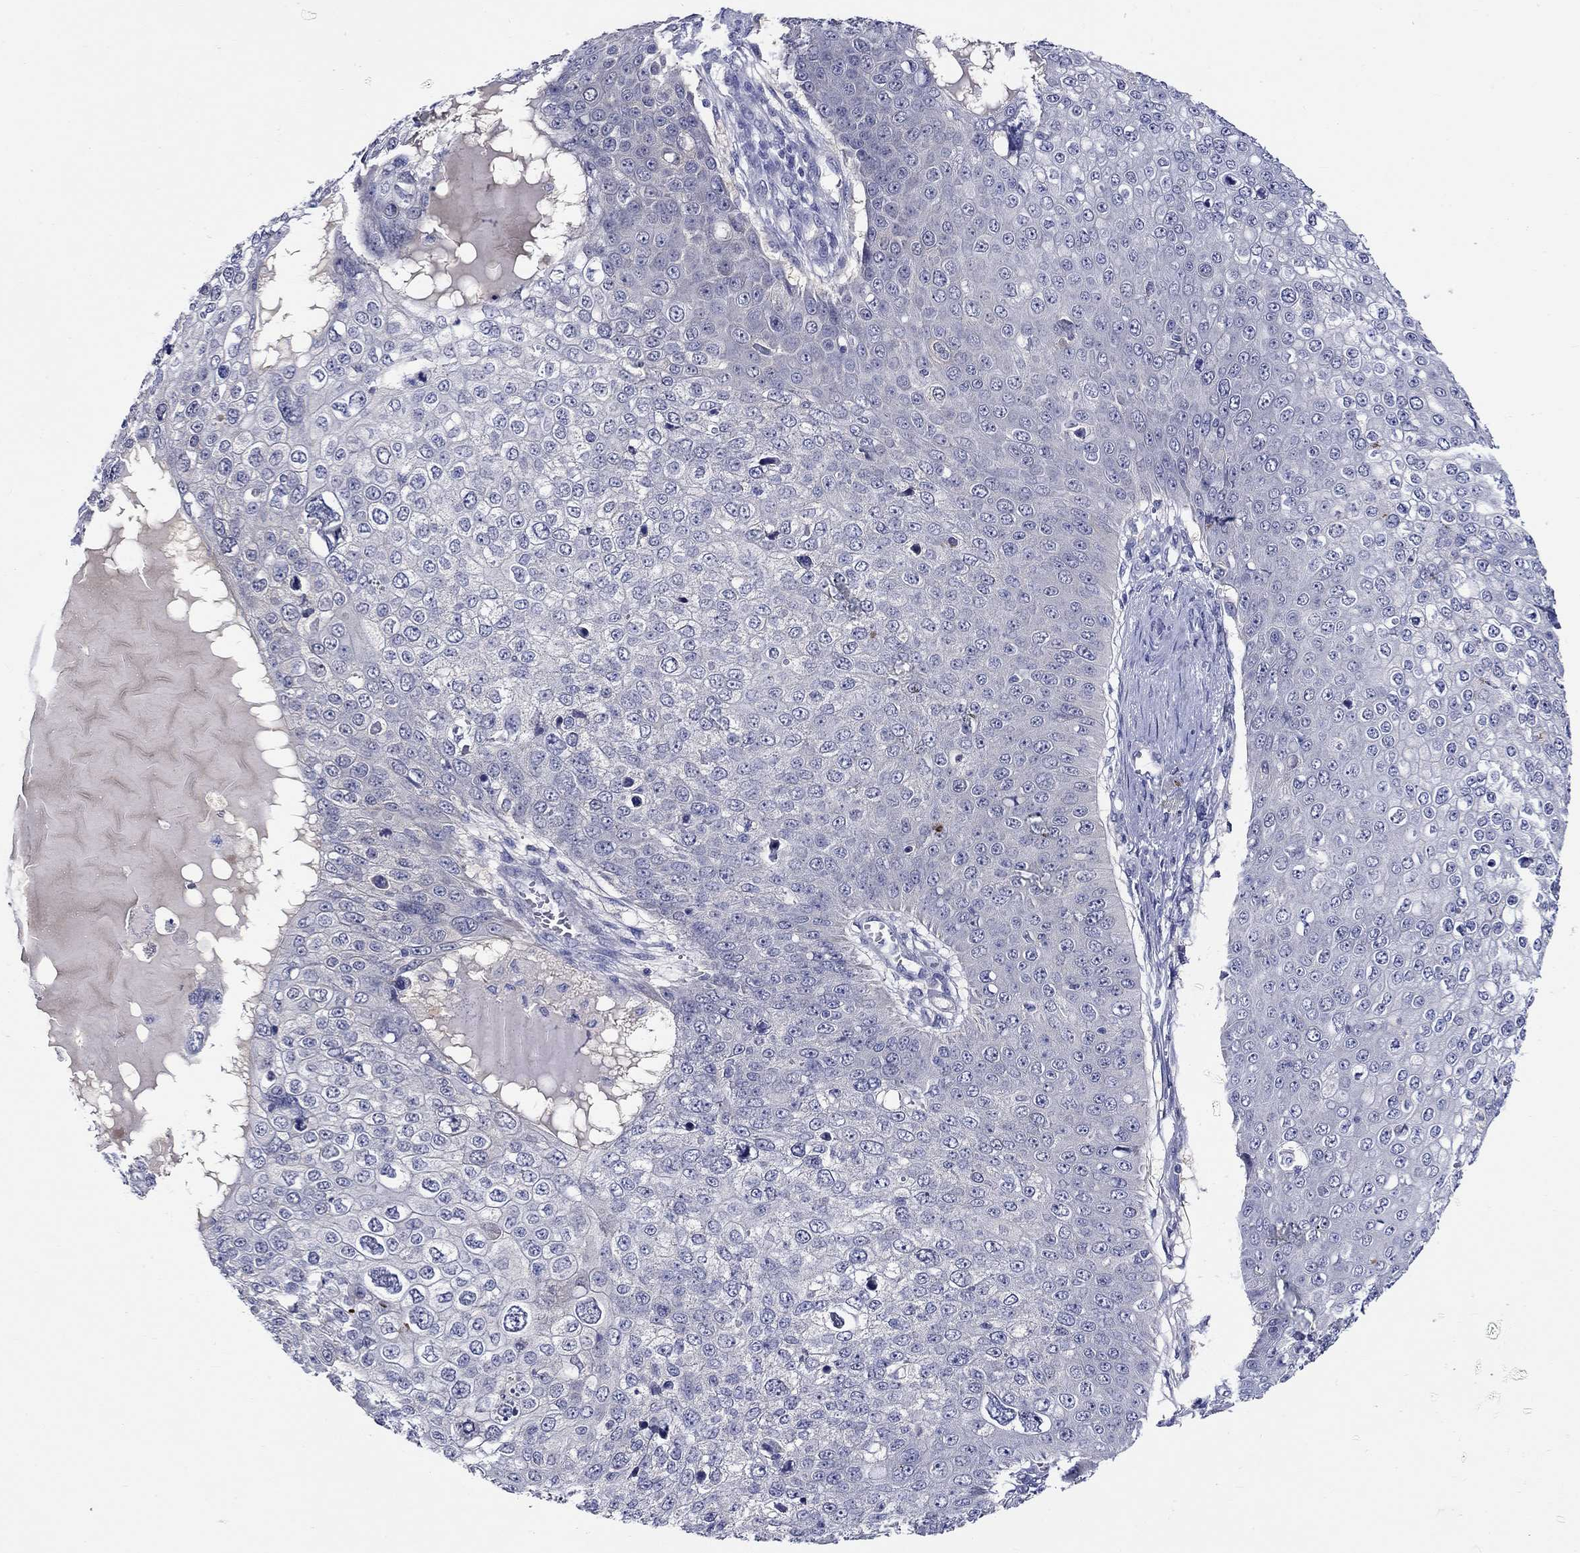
{"staining": {"intensity": "negative", "quantity": "none", "location": "none"}, "tissue": "skin cancer", "cell_type": "Tumor cells", "image_type": "cancer", "snomed": [{"axis": "morphology", "description": "Squamous cell carcinoma, NOS"}, {"axis": "topography", "description": "Skin"}], "caption": "The histopathology image reveals no staining of tumor cells in skin squamous cell carcinoma. Nuclei are stained in blue.", "gene": "SLC30A3", "patient": {"sex": "male", "age": 71}}